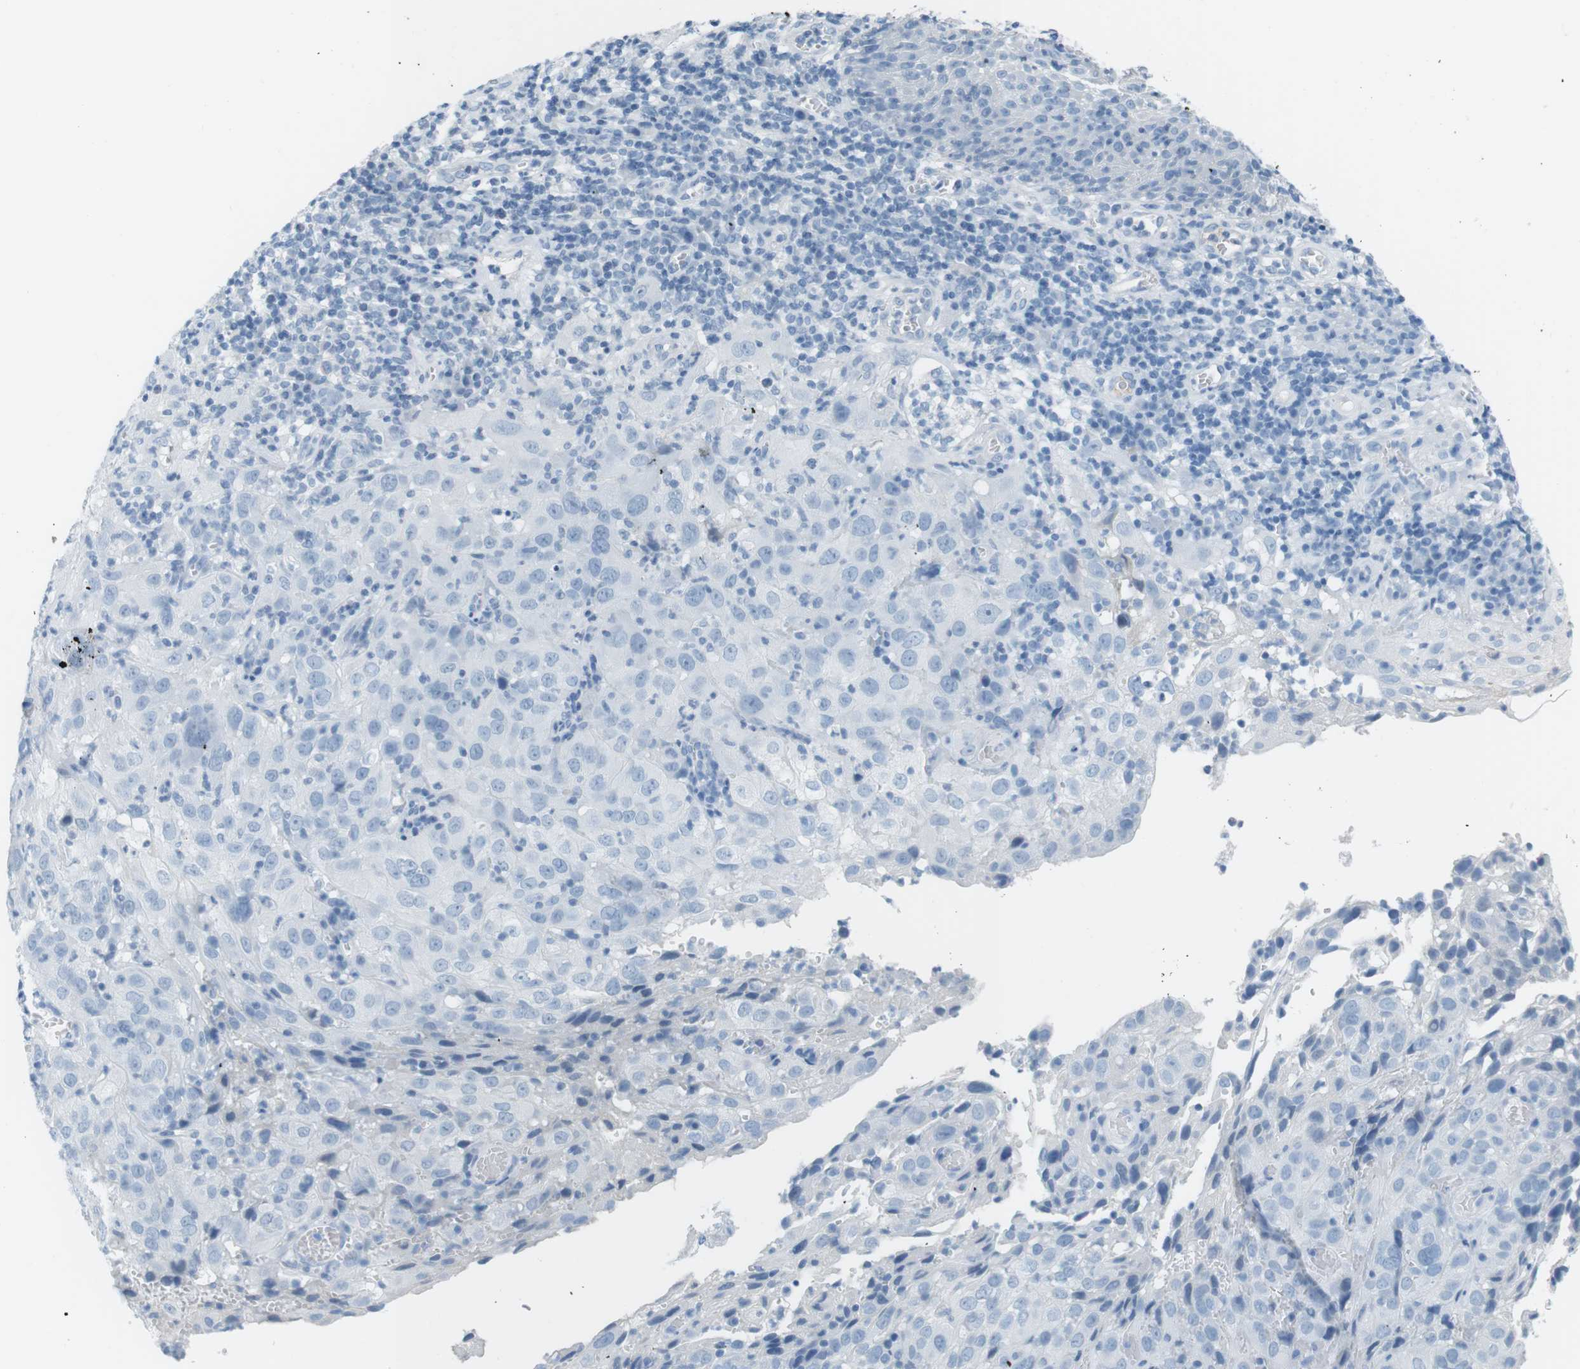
{"staining": {"intensity": "negative", "quantity": "none", "location": "none"}, "tissue": "cervical cancer", "cell_type": "Tumor cells", "image_type": "cancer", "snomed": [{"axis": "morphology", "description": "Squamous cell carcinoma, NOS"}, {"axis": "topography", "description": "Cervix"}], "caption": "Immunohistochemistry (IHC) photomicrograph of neoplastic tissue: human cervical cancer stained with DAB (3,3'-diaminobenzidine) exhibits no significant protein staining in tumor cells.", "gene": "AZGP1", "patient": {"sex": "female", "age": 32}}